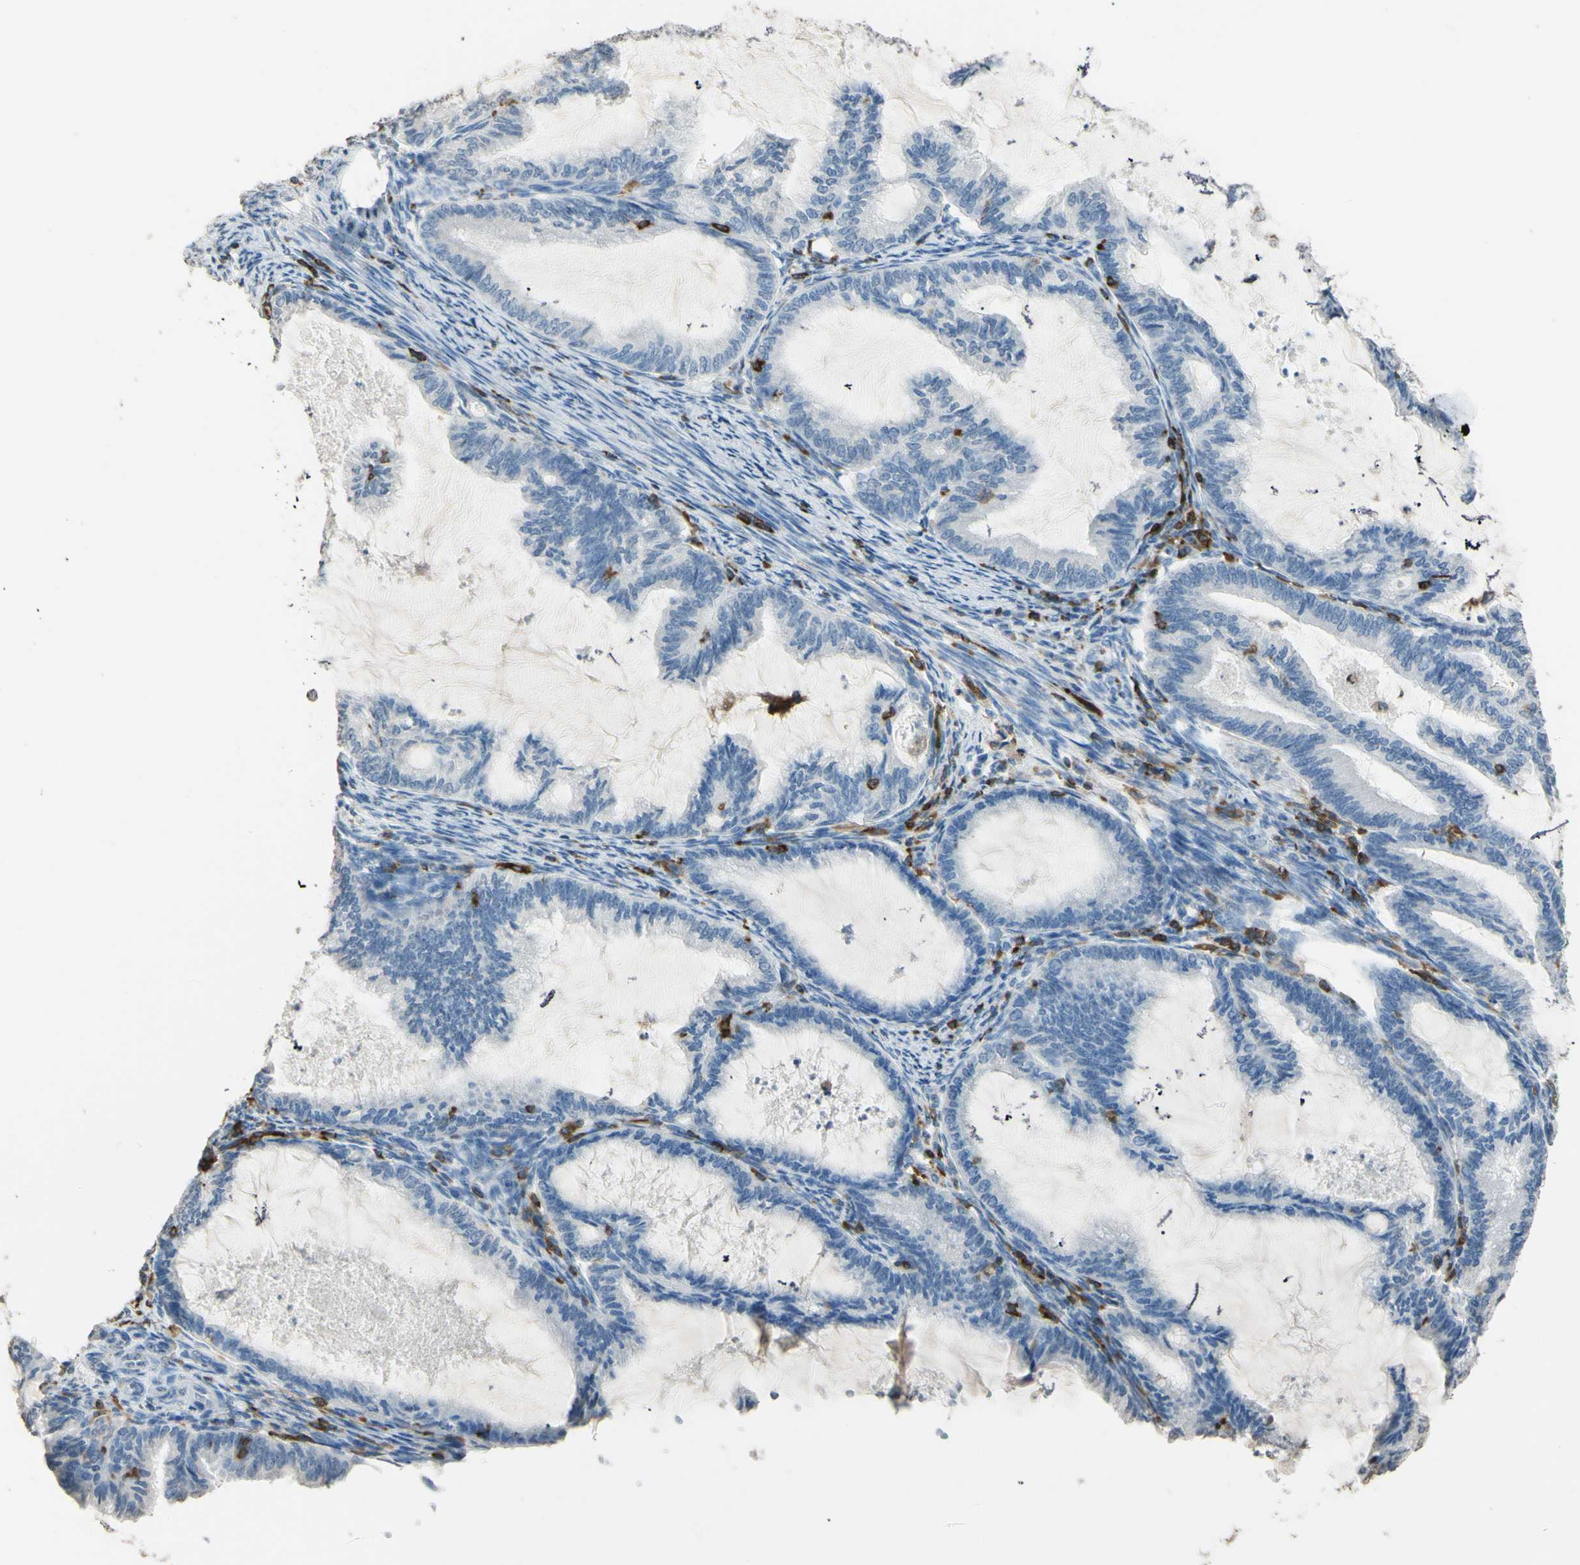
{"staining": {"intensity": "negative", "quantity": "none", "location": "none"}, "tissue": "cervical cancer", "cell_type": "Tumor cells", "image_type": "cancer", "snomed": [{"axis": "morphology", "description": "Normal tissue, NOS"}, {"axis": "morphology", "description": "Adenocarcinoma, NOS"}, {"axis": "topography", "description": "Cervix"}, {"axis": "topography", "description": "Endometrium"}], "caption": "Immunohistochemical staining of cervical cancer (adenocarcinoma) shows no significant staining in tumor cells. Nuclei are stained in blue.", "gene": "PSTPIP1", "patient": {"sex": "female", "age": 86}}